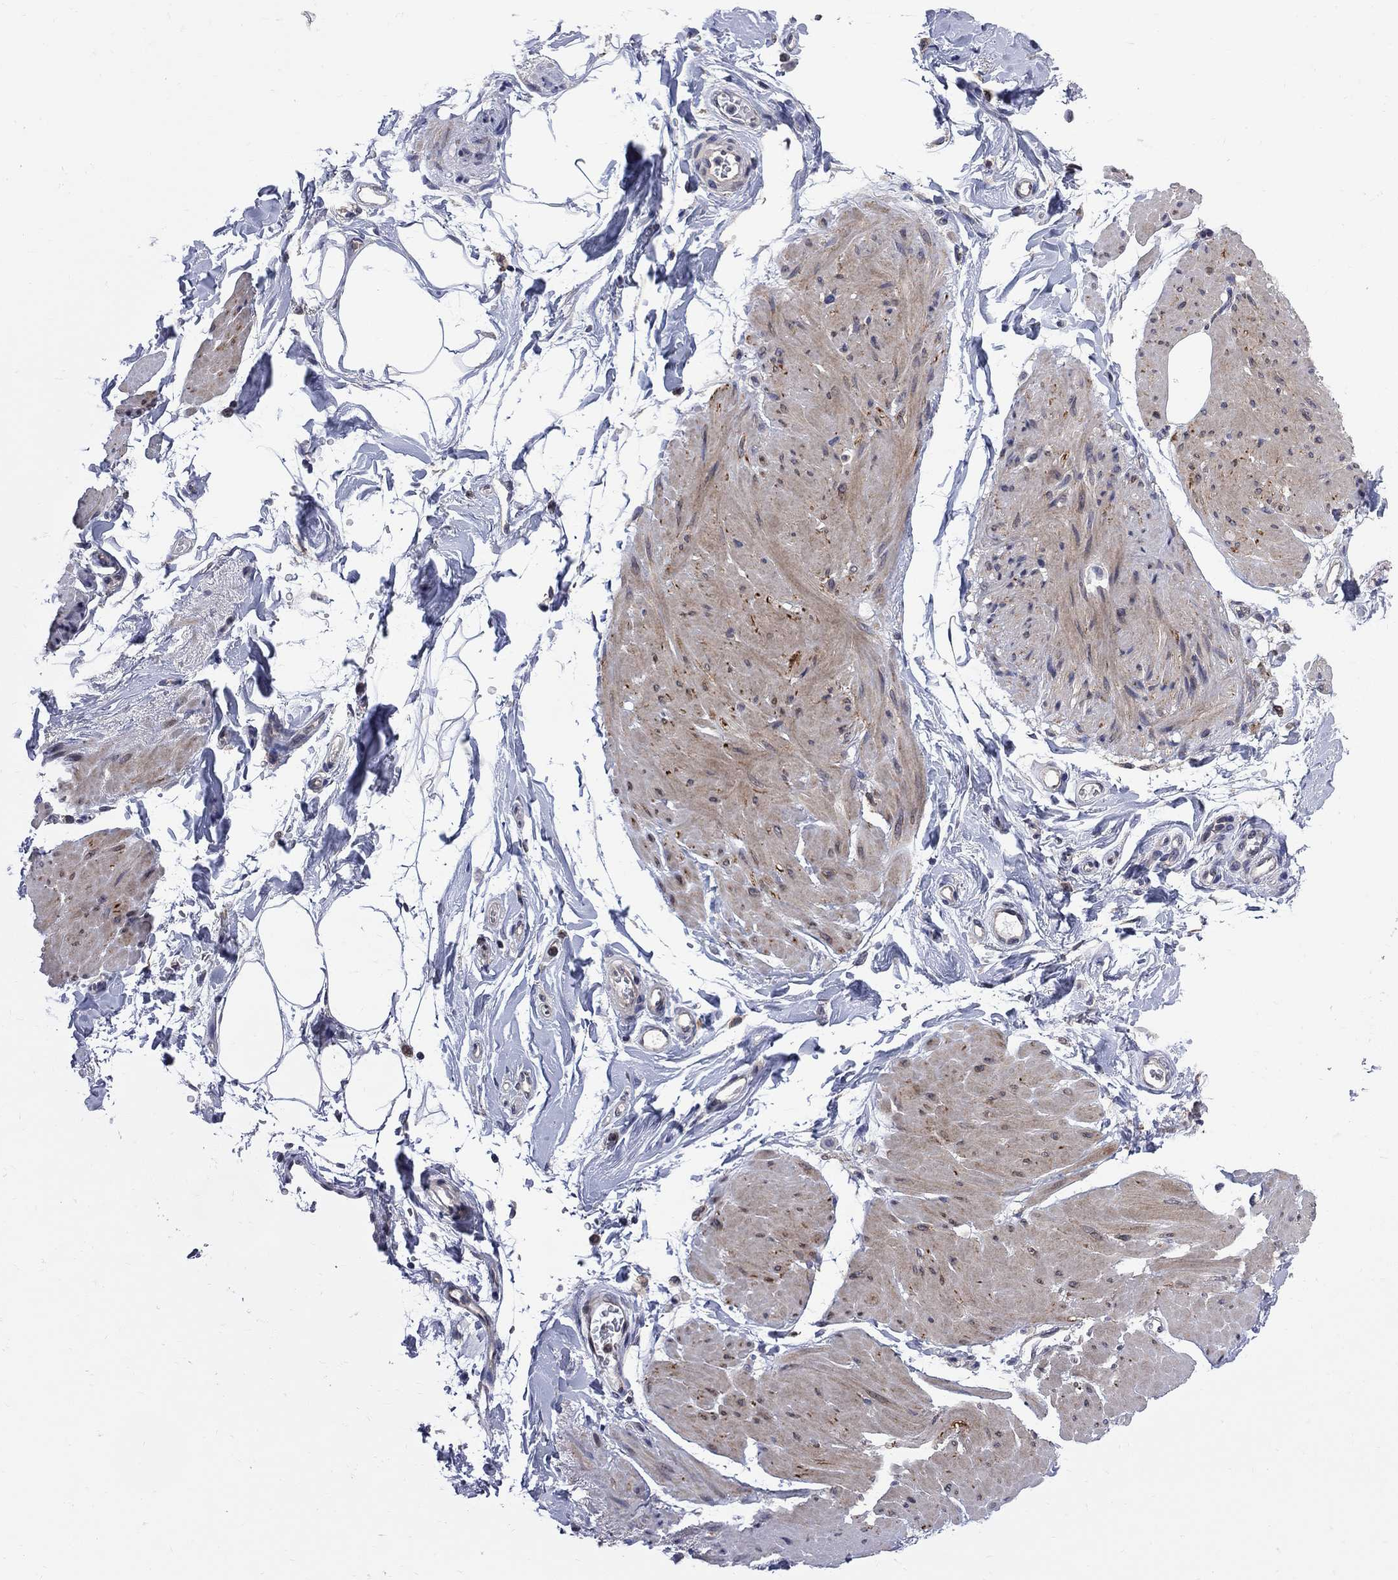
{"staining": {"intensity": "weak", "quantity": "25%-75%", "location": "cytoplasmic/membranous"}, "tissue": "smooth muscle", "cell_type": "Smooth muscle cells", "image_type": "normal", "snomed": [{"axis": "morphology", "description": "Normal tissue, NOS"}, {"axis": "topography", "description": "Adipose tissue"}, {"axis": "topography", "description": "Smooth muscle"}, {"axis": "topography", "description": "Peripheral nerve tissue"}], "caption": "Protein expression by IHC exhibits weak cytoplasmic/membranous staining in about 25%-75% of smooth muscle cells in benign smooth muscle.", "gene": "CNOT11", "patient": {"sex": "male", "age": 83}}